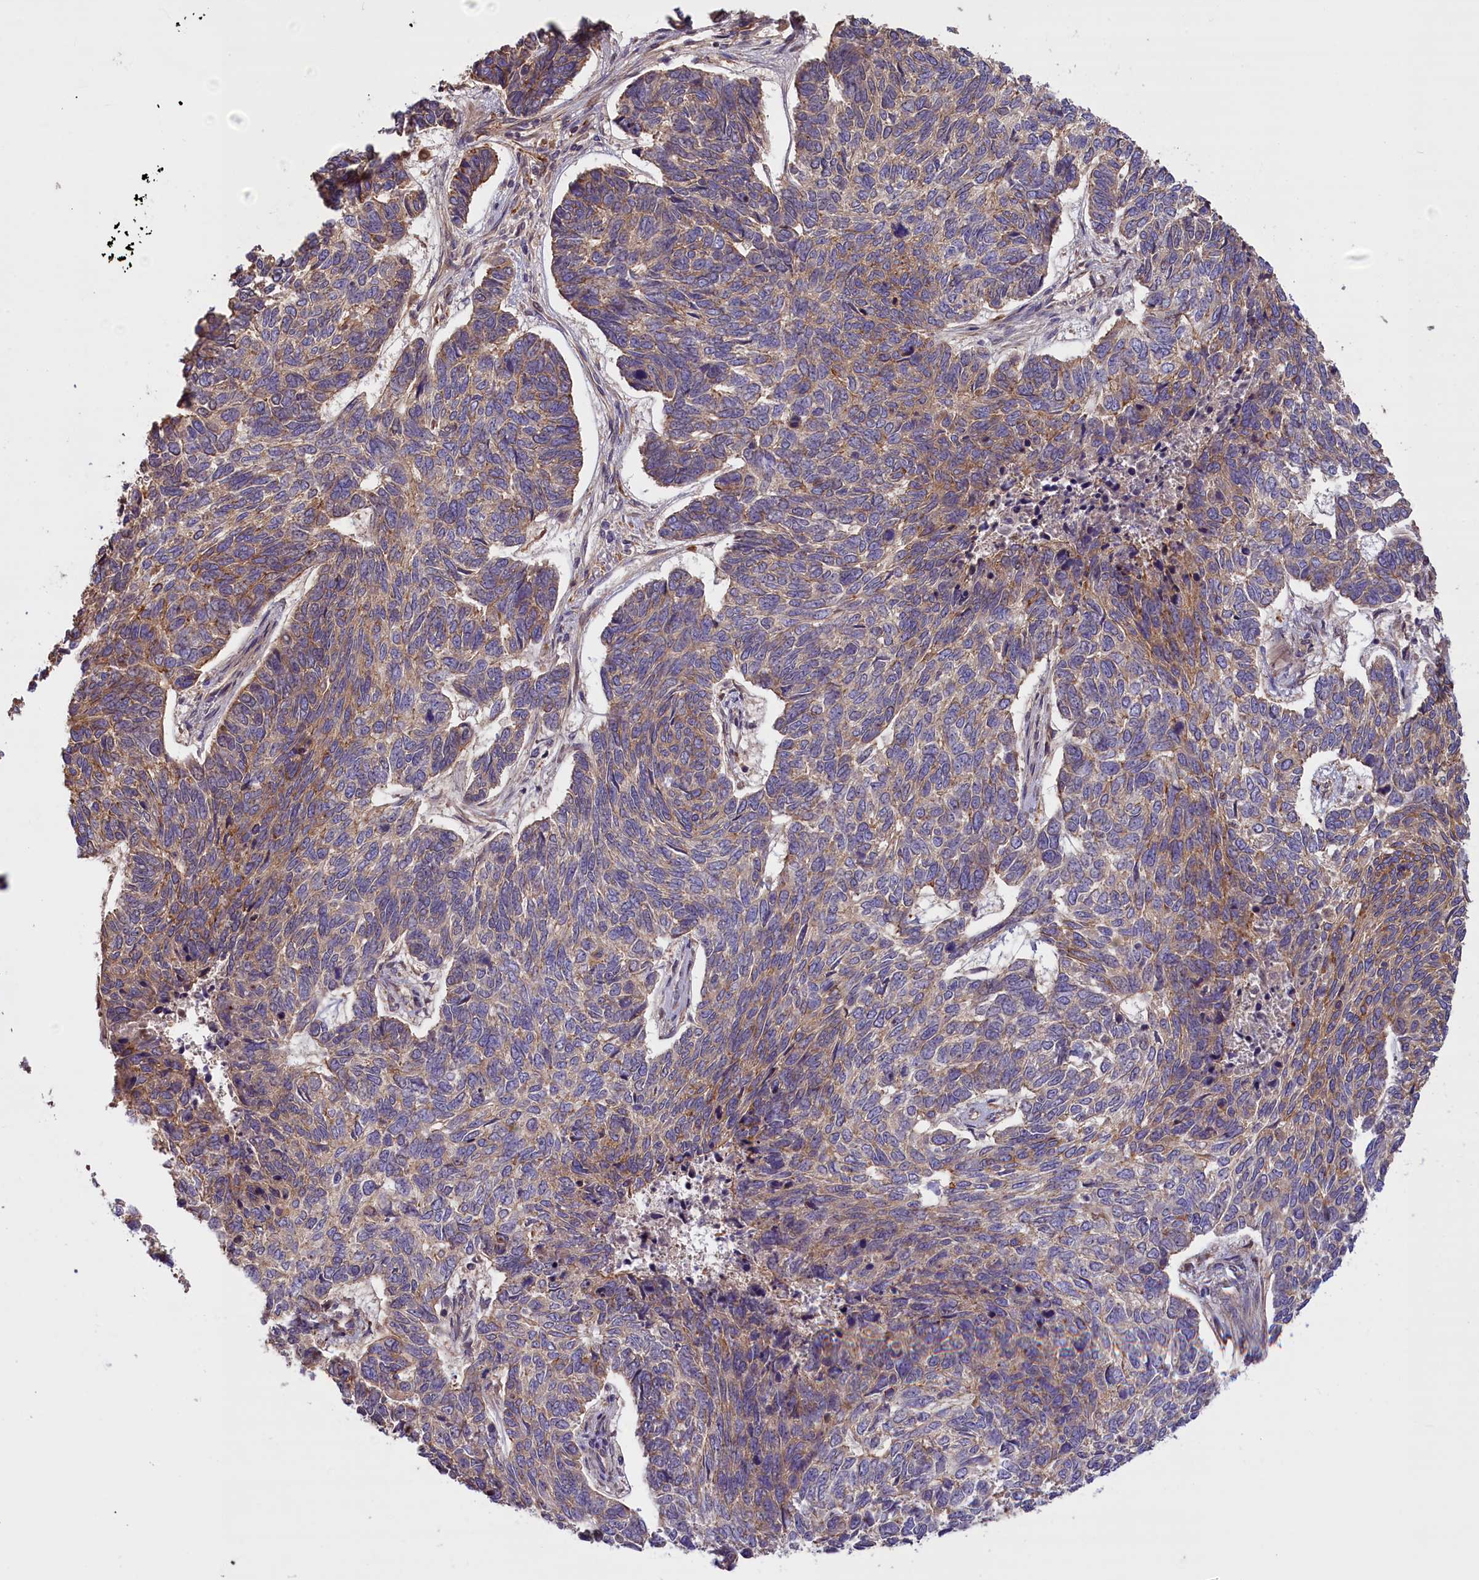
{"staining": {"intensity": "weak", "quantity": "25%-75%", "location": "cytoplasmic/membranous"}, "tissue": "skin cancer", "cell_type": "Tumor cells", "image_type": "cancer", "snomed": [{"axis": "morphology", "description": "Basal cell carcinoma"}, {"axis": "topography", "description": "Skin"}], "caption": "DAB (3,3'-diaminobenzidine) immunohistochemical staining of basal cell carcinoma (skin) demonstrates weak cytoplasmic/membranous protein positivity in approximately 25%-75% of tumor cells.", "gene": "FUZ", "patient": {"sex": "female", "age": 65}}